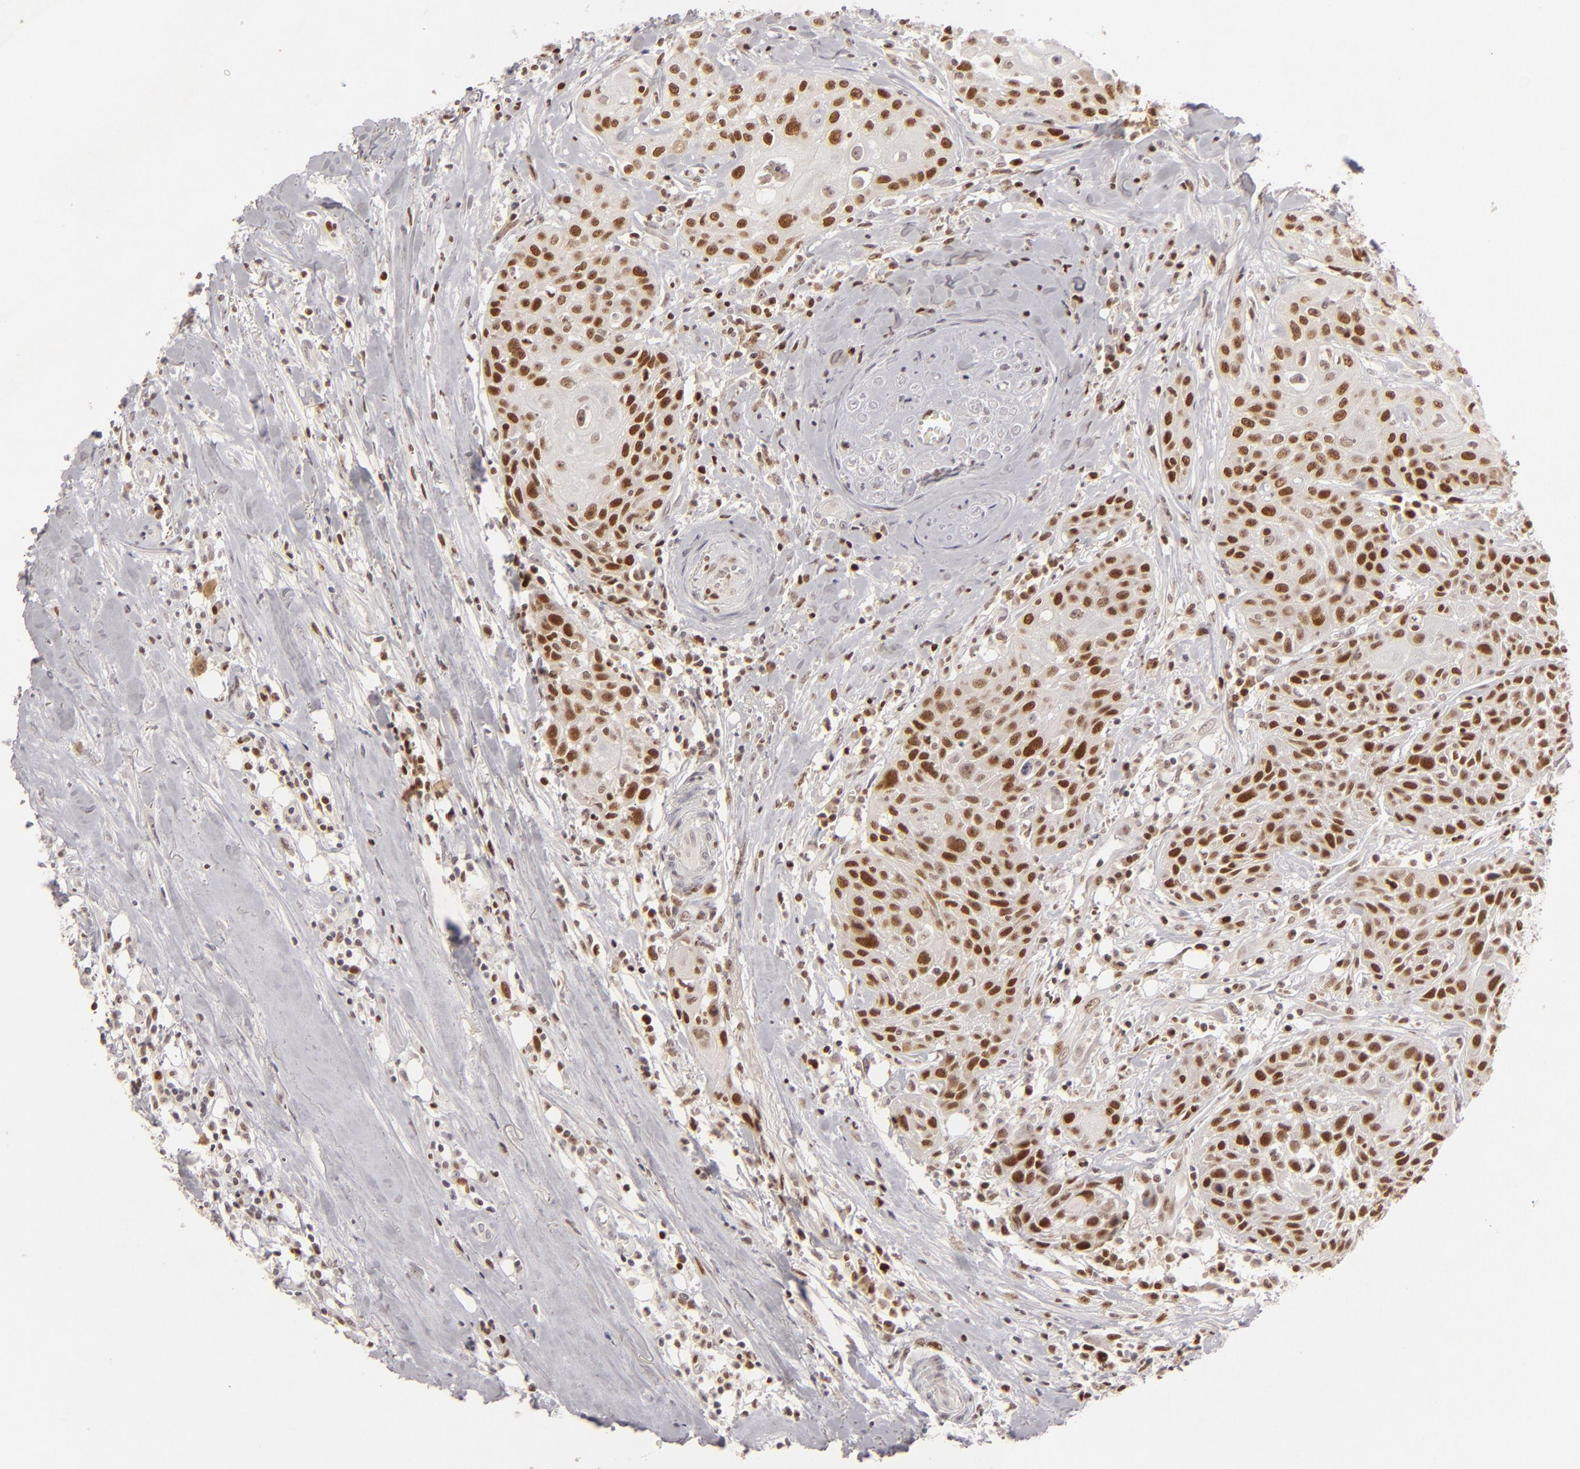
{"staining": {"intensity": "strong", "quantity": ">75%", "location": "nuclear"}, "tissue": "head and neck cancer", "cell_type": "Tumor cells", "image_type": "cancer", "snomed": [{"axis": "morphology", "description": "Squamous cell carcinoma, NOS"}, {"axis": "topography", "description": "Oral tissue"}, {"axis": "topography", "description": "Head-Neck"}], "caption": "A histopathology image of human head and neck cancer (squamous cell carcinoma) stained for a protein reveals strong nuclear brown staining in tumor cells.", "gene": "FEN1", "patient": {"sex": "female", "age": 82}}